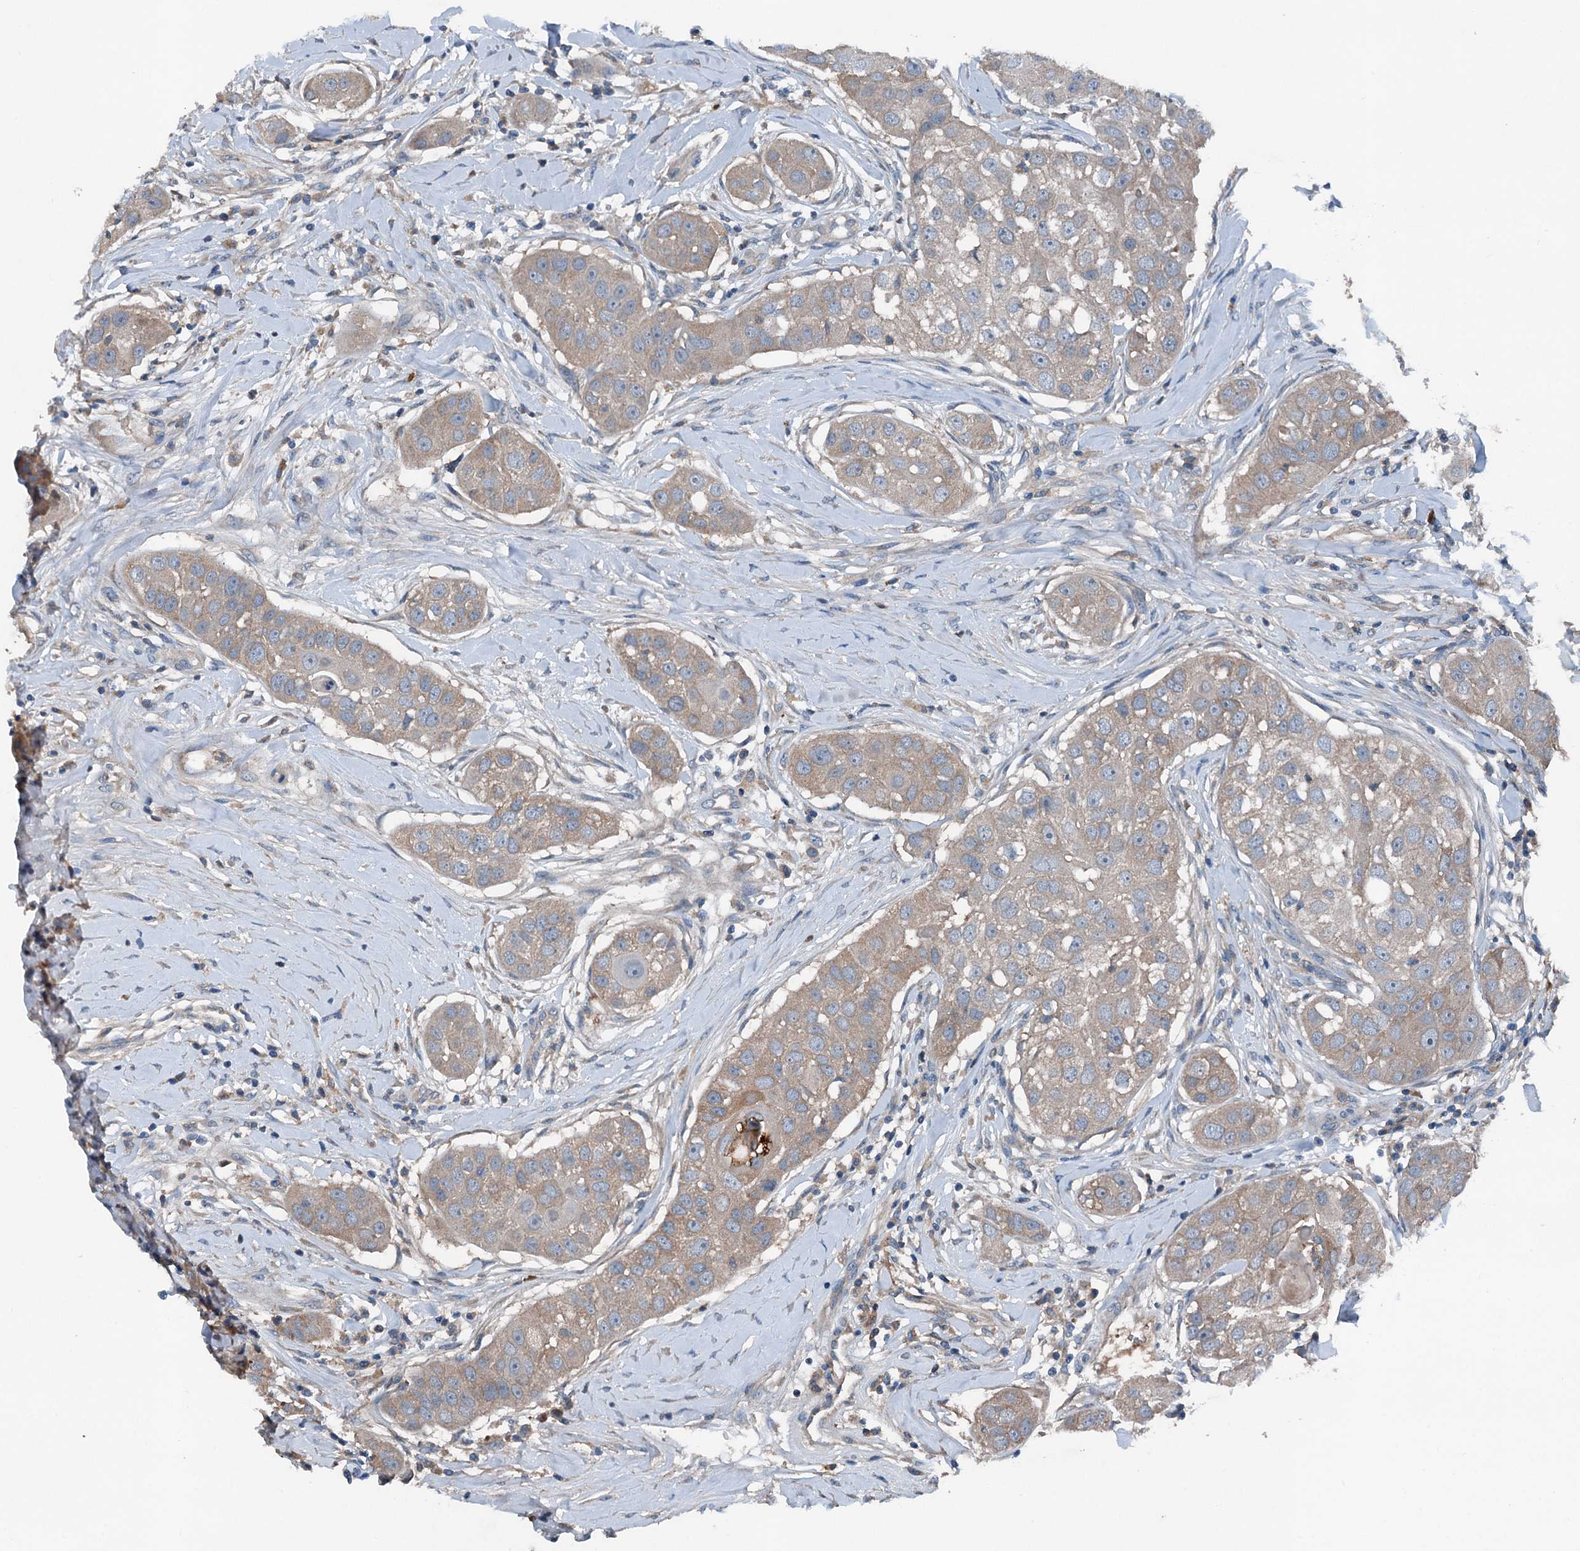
{"staining": {"intensity": "weak", "quantity": ">75%", "location": "cytoplasmic/membranous"}, "tissue": "head and neck cancer", "cell_type": "Tumor cells", "image_type": "cancer", "snomed": [{"axis": "morphology", "description": "Normal tissue, NOS"}, {"axis": "morphology", "description": "Squamous cell carcinoma, NOS"}, {"axis": "topography", "description": "Skeletal muscle"}, {"axis": "topography", "description": "Head-Neck"}], "caption": "Protein expression analysis of head and neck squamous cell carcinoma displays weak cytoplasmic/membranous positivity in approximately >75% of tumor cells.", "gene": "PDSS1", "patient": {"sex": "male", "age": 51}}